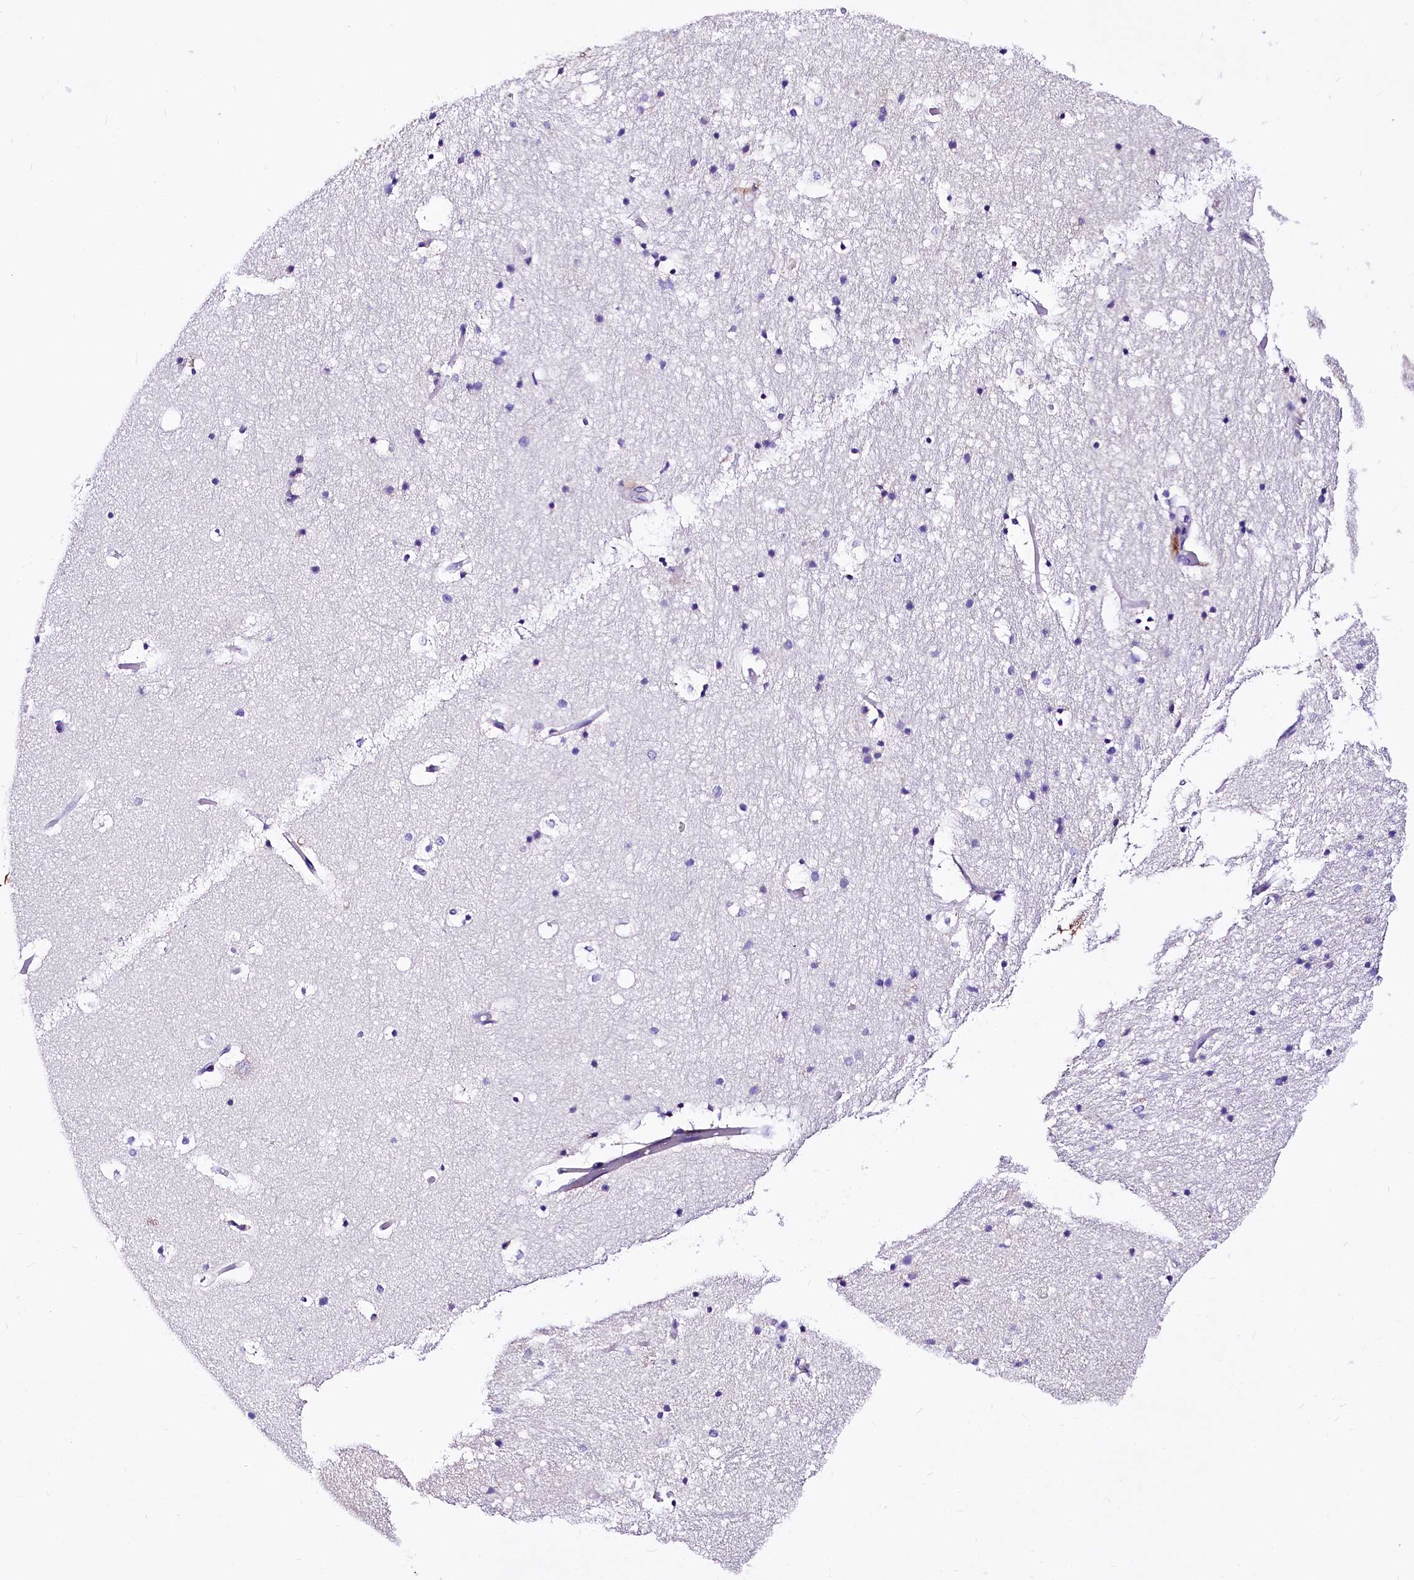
{"staining": {"intensity": "negative", "quantity": "none", "location": "none"}, "tissue": "hippocampus", "cell_type": "Glial cells", "image_type": "normal", "snomed": [{"axis": "morphology", "description": "Normal tissue, NOS"}, {"axis": "topography", "description": "Hippocampus"}], "caption": "Immunohistochemical staining of benign human hippocampus reveals no significant staining in glial cells.", "gene": "A2ML1", "patient": {"sex": "female", "age": 52}}